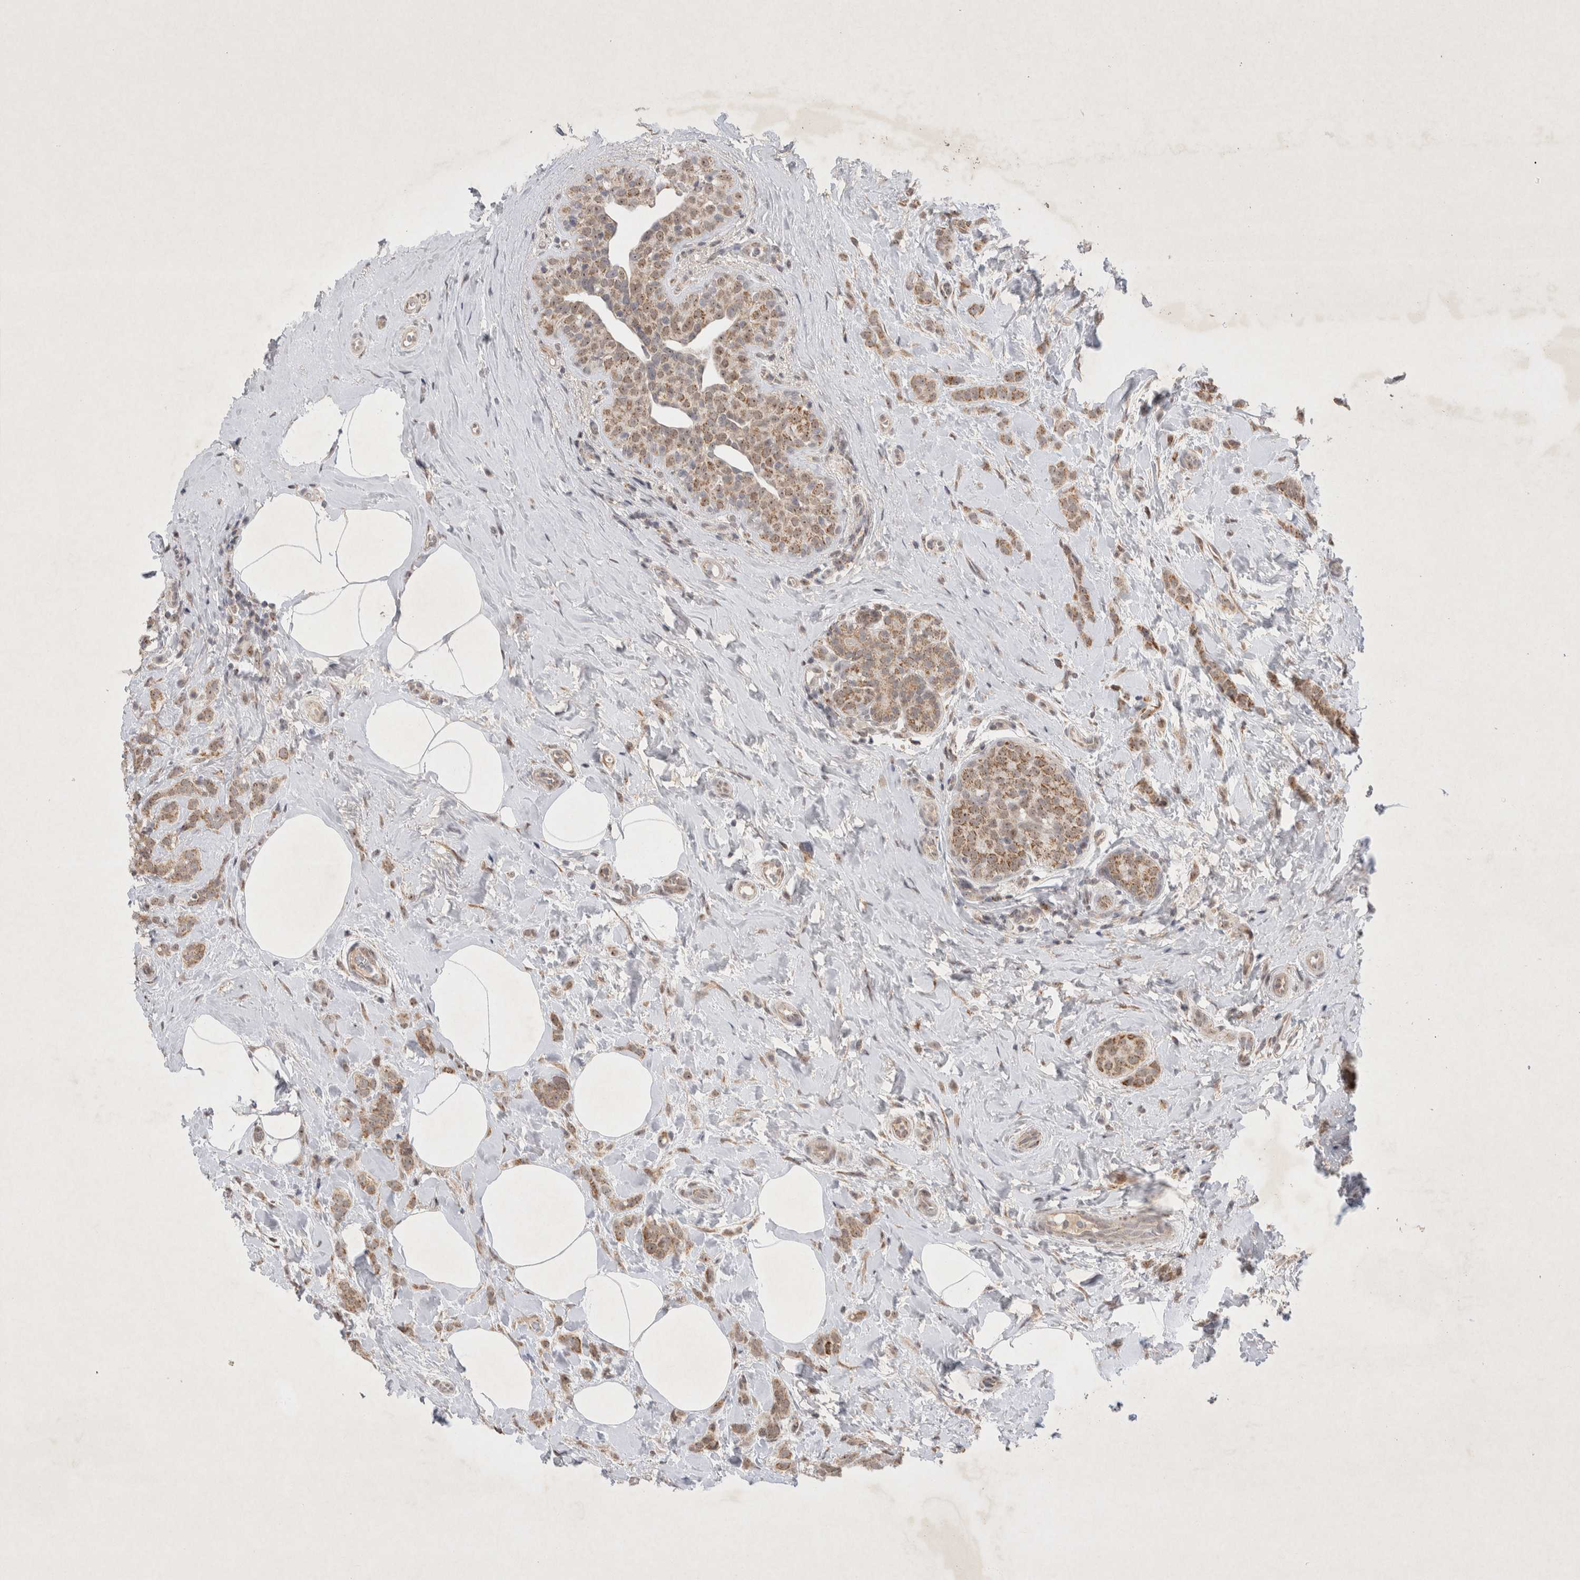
{"staining": {"intensity": "moderate", "quantity": ">75%", "location": "cytoplasmic/membranous,nuclear"}, "tissue": "breast cancer", "cell_type": "Tumor cells", "image_type": "cancer", "snomed": [{"axis": "morphology", "description": "Lobular carcinoma, in situ"}, {"axis": "morphology", "description": "Lobular carcinoma"}, {"axis": "topography", "description": "Breast"}], "caption": "About >75% of tumor cells in human lobular carcinoma in situ (breast) show moderate cytoplasmic/membranous and nuclear protein positivity as visualized by brown immunohistochemical staining.", "gene": "MRPL37", "patient": {"sex": "female", "age": 41}}